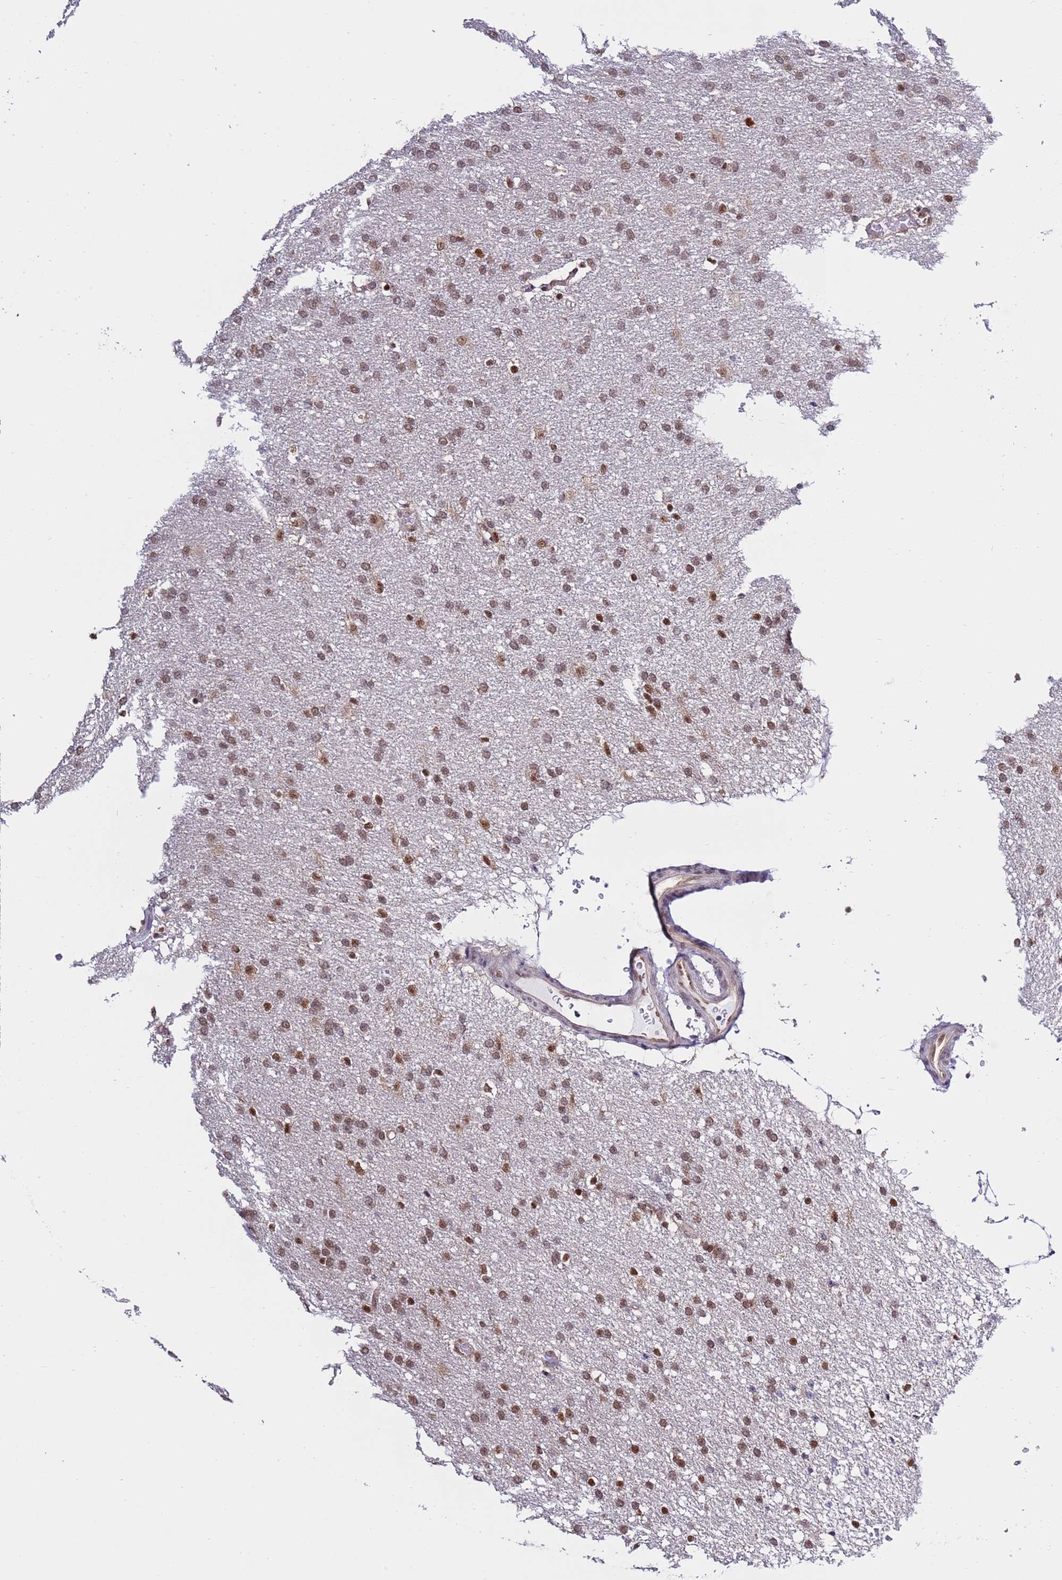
{"staining": {"intensity": "moderate", "quantity": "25%-75%", "location": "nuclear"}, "tissue": "glioma", "cell_type": "Tumor cells", "image_type": "cancer", "snomed": [{"axis": "morphology", "description": "Glioma, malignant, High grade"}, {"axis": "topography", "description": "Brain"}], "caption": "Brown immunohistochemical staining in malignant glioma (high-grade) reveals moderate nuclear expression in about 25%-75% of tumor cells.", "gene": "PRPF6", "patient": {"sex": "male", "age": 72}}